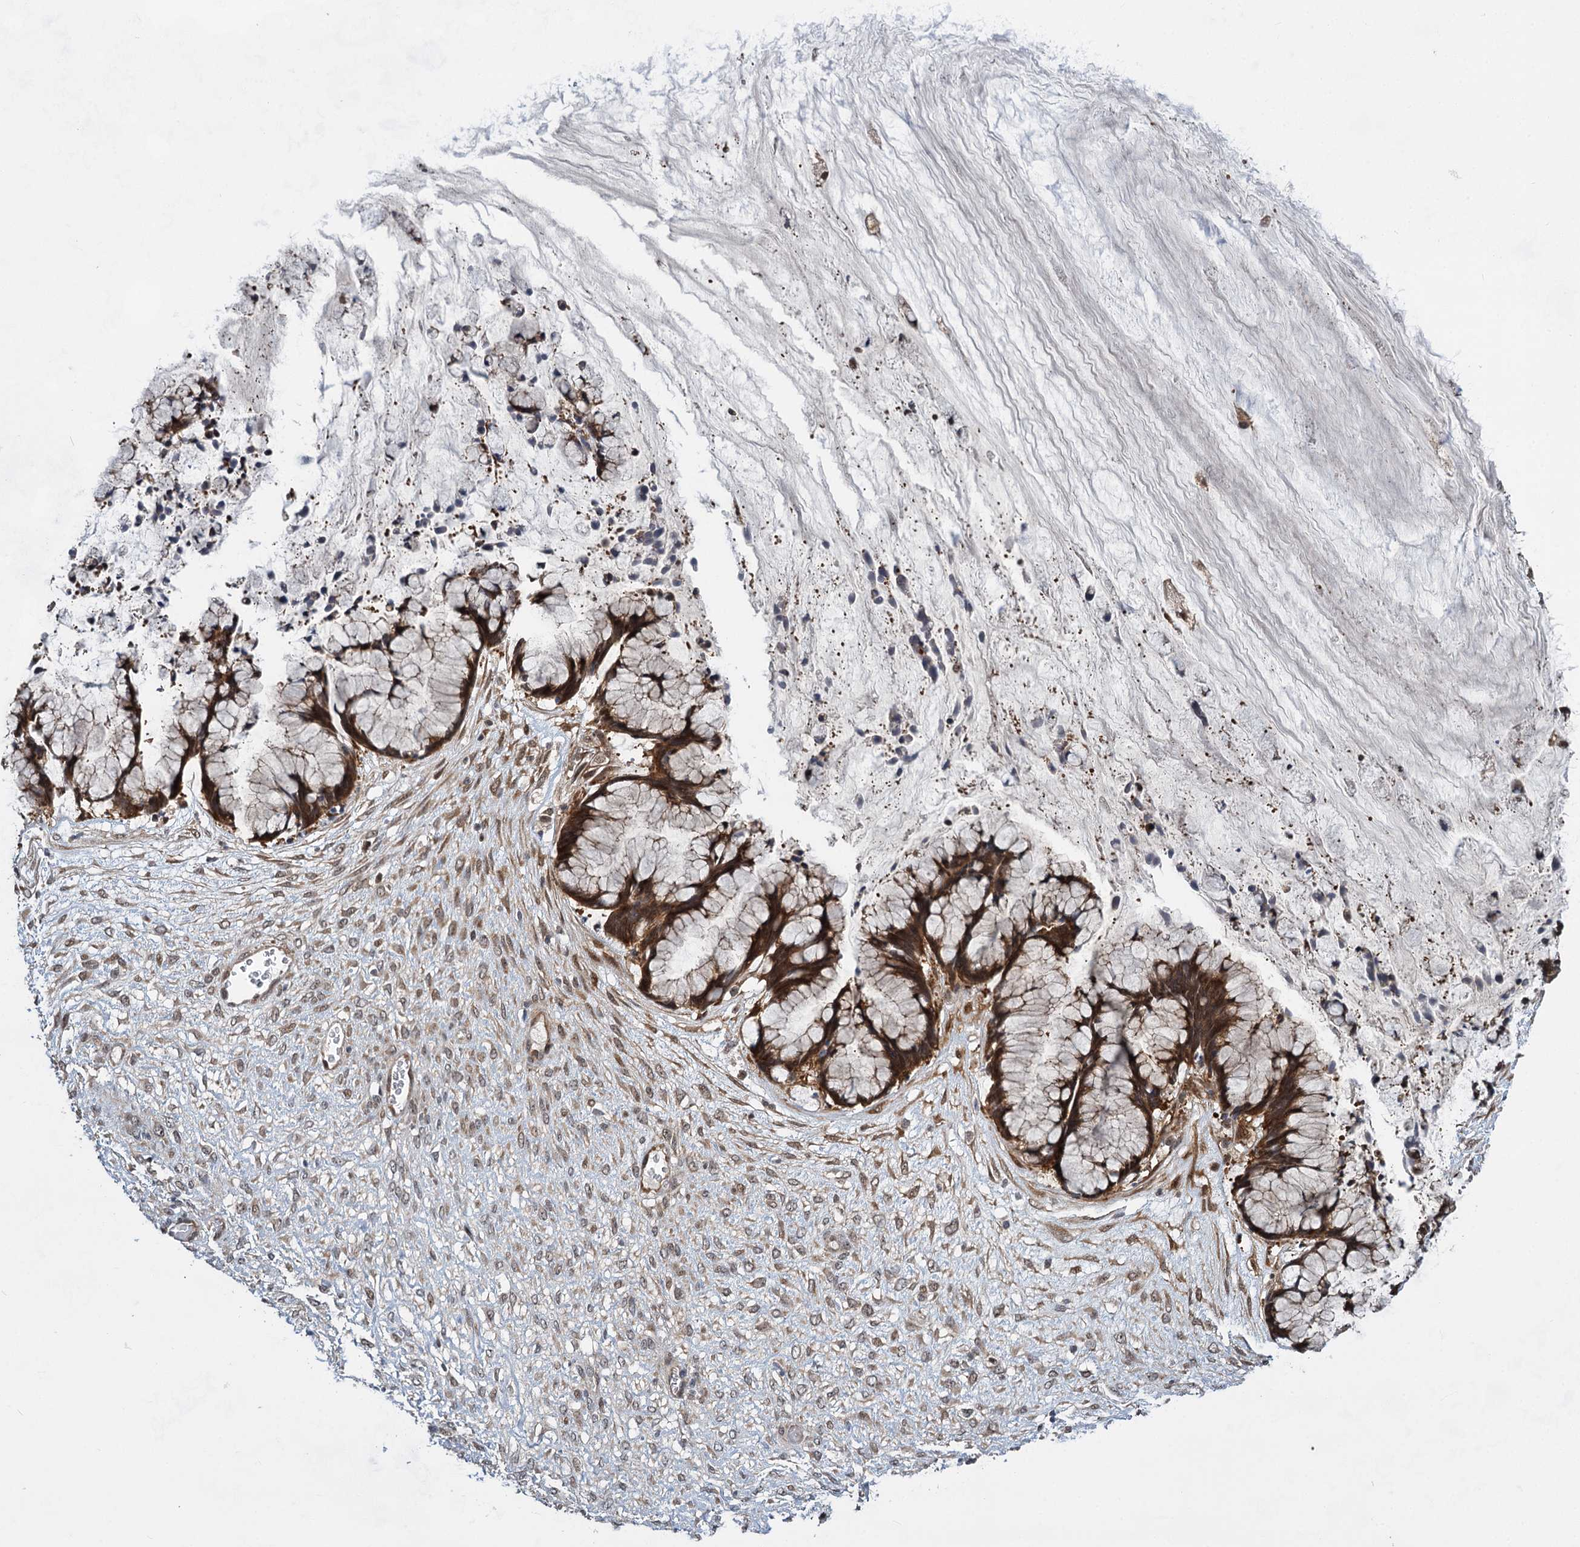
{"staining": {"intensity": "strong", "quantity": ">75%", "location": "cytoplasmic/membranous,nuclear"}, "tissue": "ovarian cancer", "cell_type": "Tumor cells", "image_type": "cancer", "snomed": [{"axis": "morphology", "description": "Cystadenocarcinoma, mucinous, NOS"}, {"axis": "topography", "description": "Ovary"}], "caption": "This photomicrograph shows immunohistochemistry staining of human ovarian mucinous cystadenocarcinoma, with high strong cytoplasmic/membranous and nuclear expression in approximately >75% of tumor cells.", "gene": "GPBP1", "patient": {"sex": "female", "age": 42}}